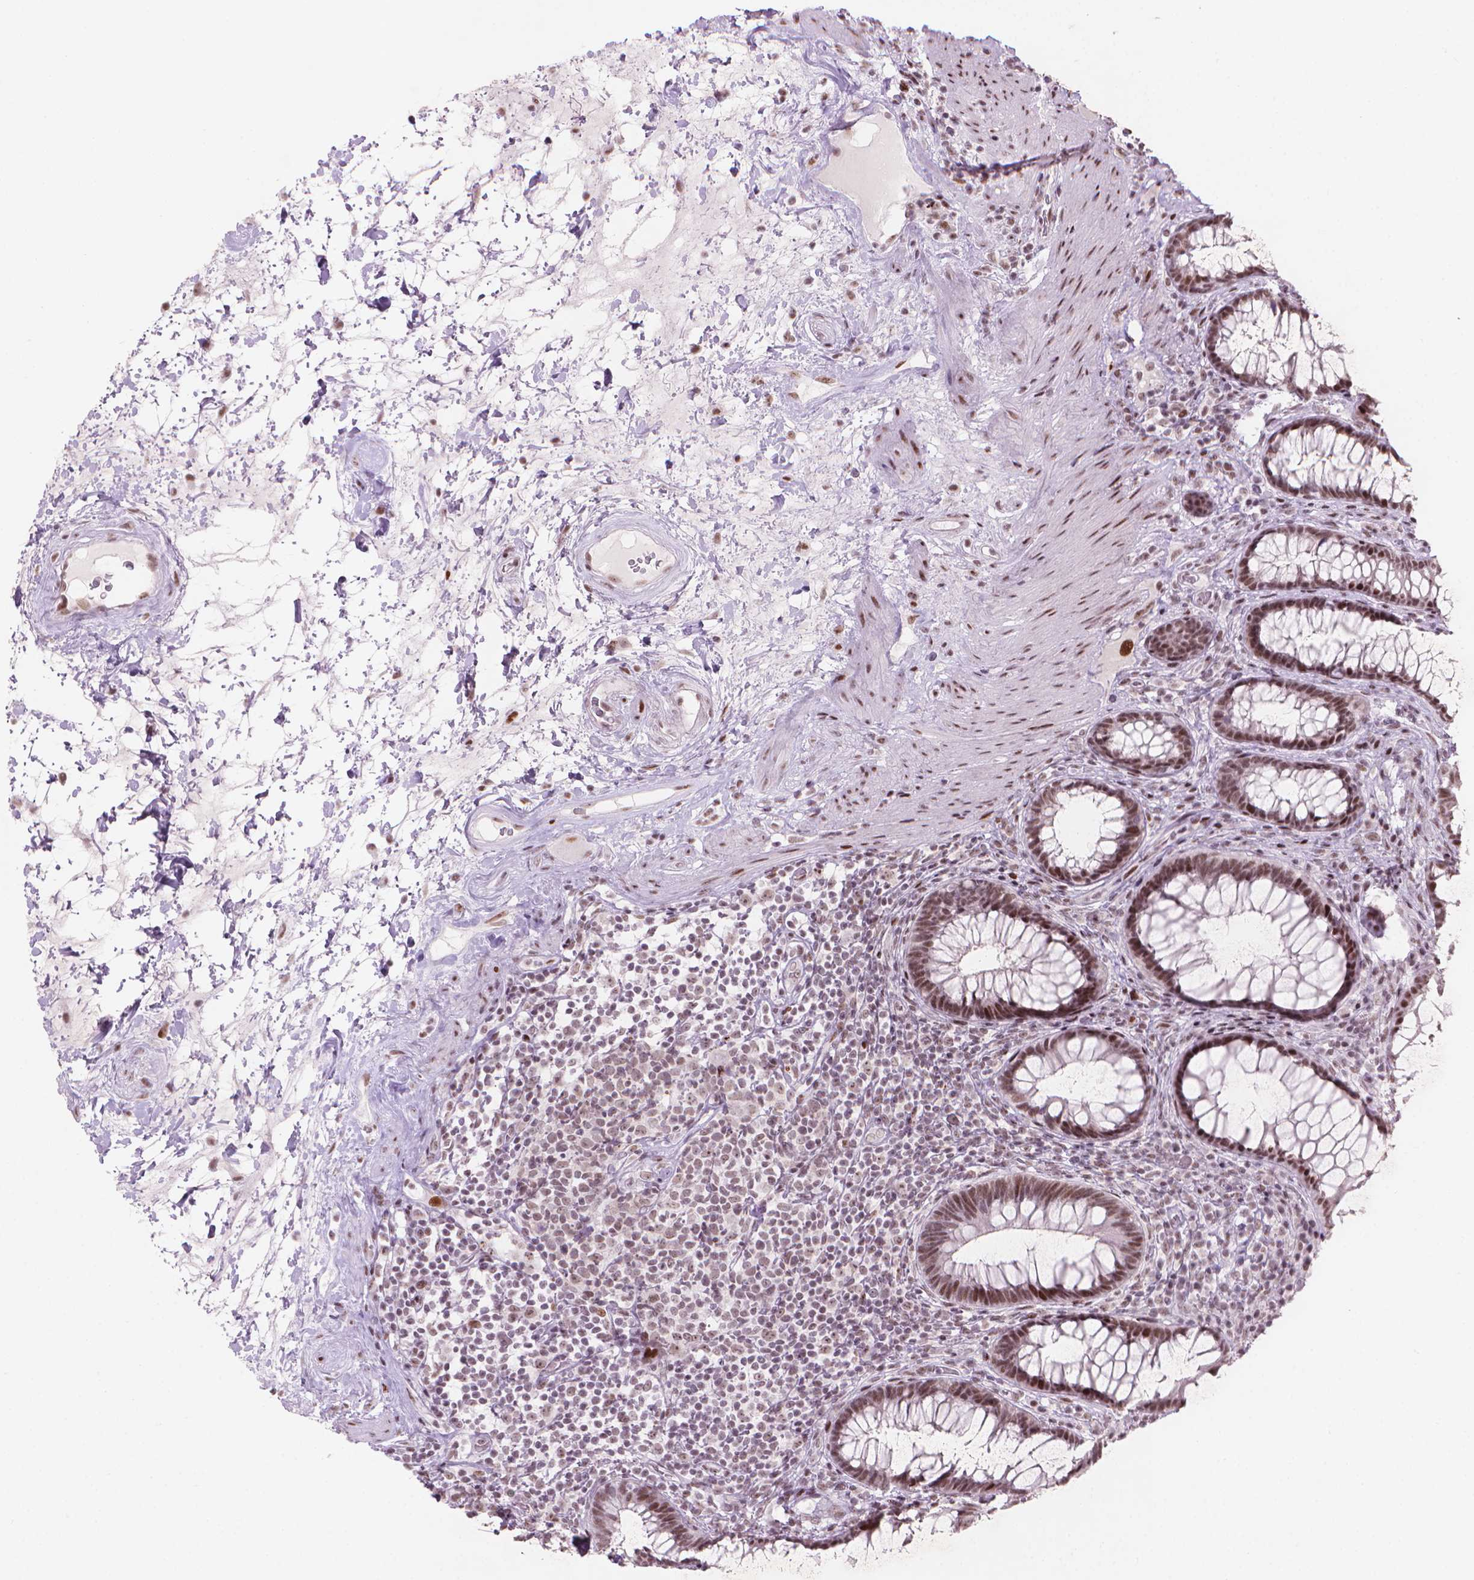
{"staining": {"intensity": "moderate", "quantity": ">75%", "location": "nuclear"}, "tissue": "rectum", "cell_type": "Glandular cells", "image_type": "normal", "snomed": [{"axis": "morphology", "description": "Normal tissue, NOS"}, {"axis": "topography", "description": "Rectum"}], "caption": "Normal rectum was stained to show a protein in brown. There is medium levels of moderate nuclear expression in about >75% of glandular cells. (Brightfield microscopy of DAB IHC at high magnification).", "gene": "HES7", "patient": {"sex": "male", "age": 72}}